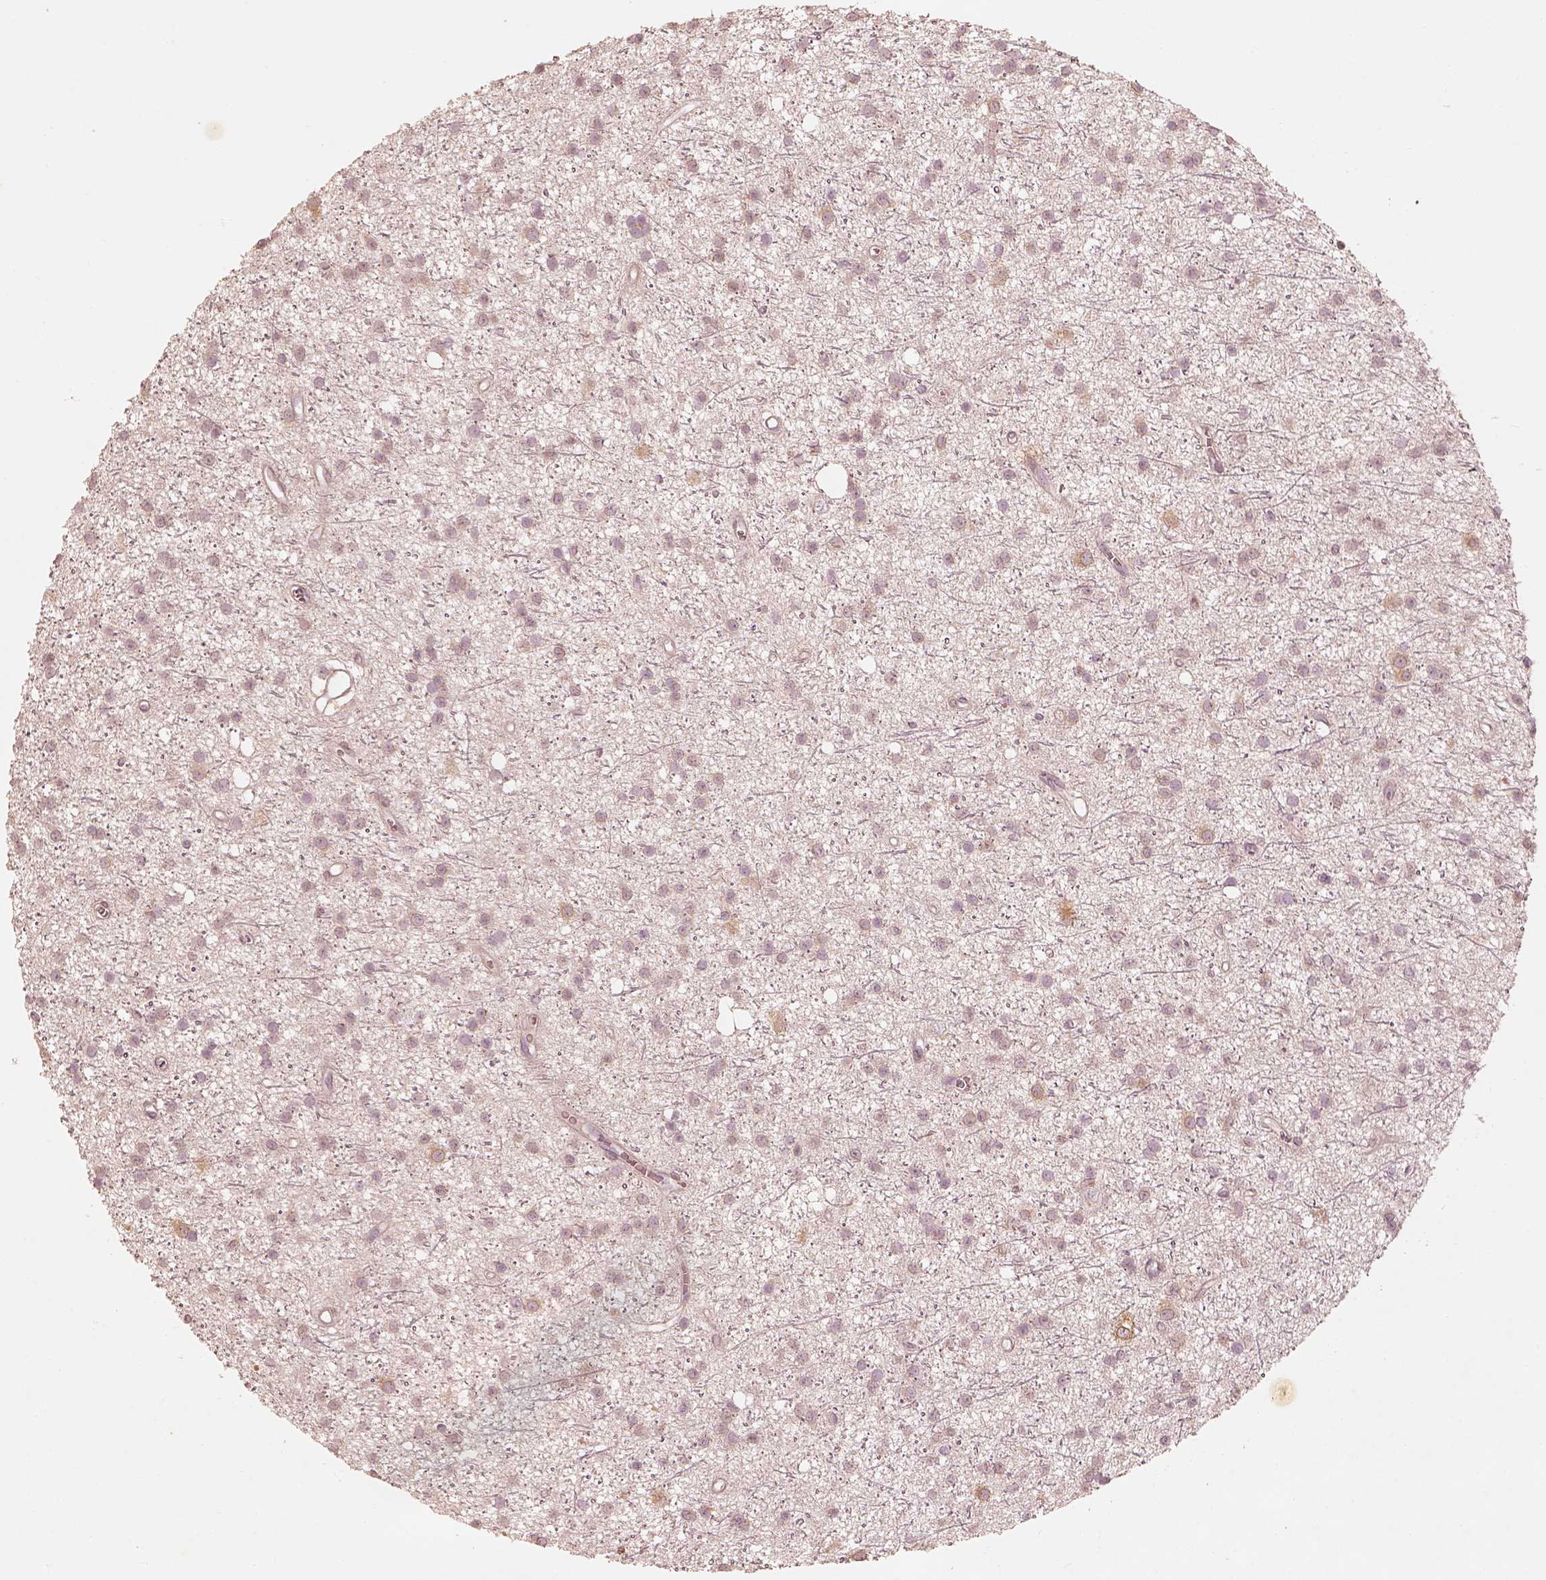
{"staining": {"intensity": "weak", "quantity": "<25%", "location": "cytoplasmic/membranous"}, "tissue": "glioma", "cell_type": "Tumor cells", "image_type": "cancer", "snomed": [{"axis": "morphology", "description": "Glioma, malignant, Low grade"}, {"axis": "topography", "description": "Brain"}], "caption": "Immunohistochemistry (IHC) photomicrograph of neoplastic tissue: human glioma stained with DAB demonstrates no significant protein positivity in tumor cells.", "gene": "WLS", "patient": {"sex": "male", "age": 27}}